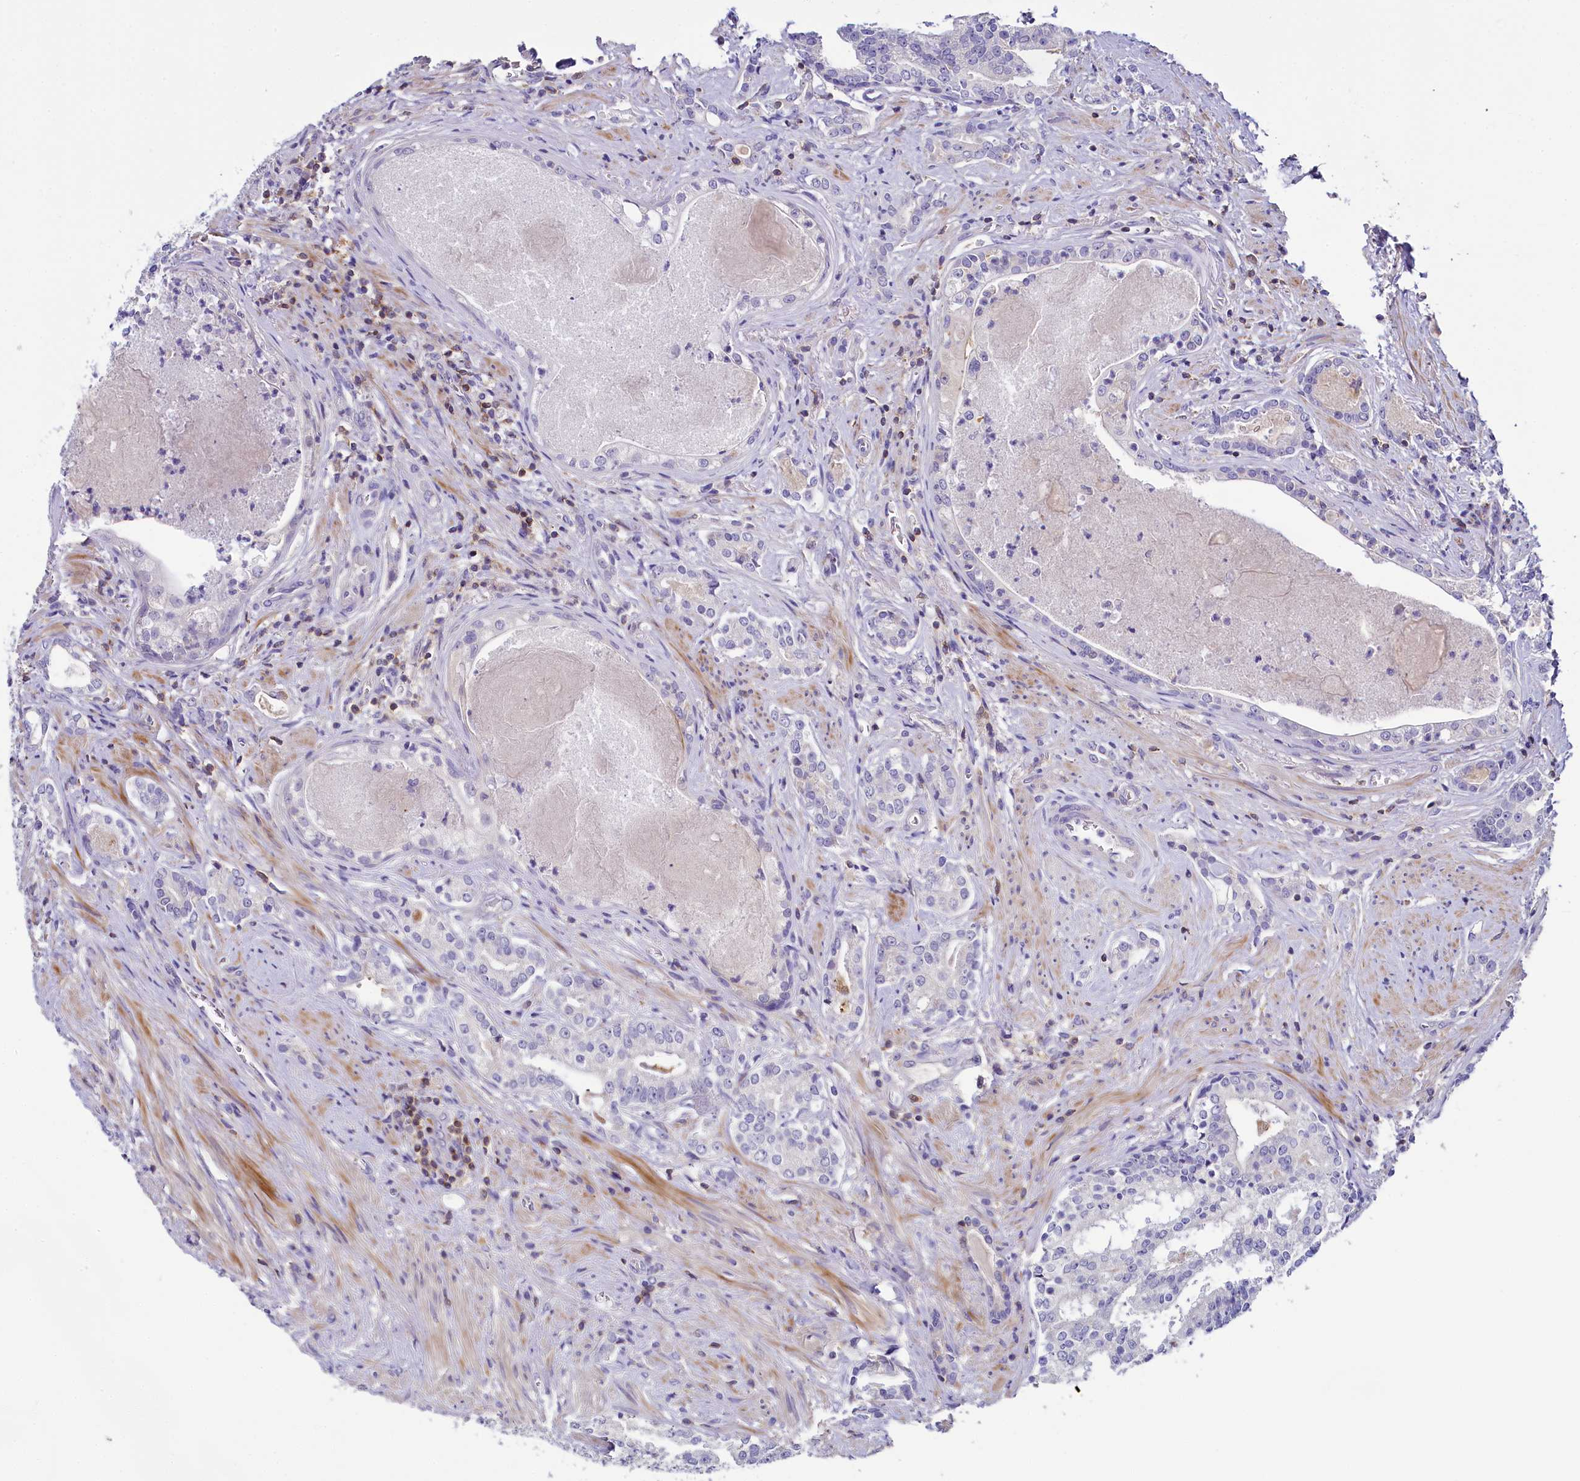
{"staining": {"intensity": "negative", "quantity": "none", "location": "none"}, "tissue": "prostate cancer", "cell_type": "Tumor cells", "image_type": "cancer", "snomed": [{"axis": "morphology", "description": "Adenocarcinoma, High grade"}, {"axis": "topography", "description": "Prostate"}], "caption": "Tumor cells are negative for protein expression in human adenocarcinoma (high-grade) (prostate).", "gene": "FGFR2", "patient": {"sex": "male", "age": 58}}